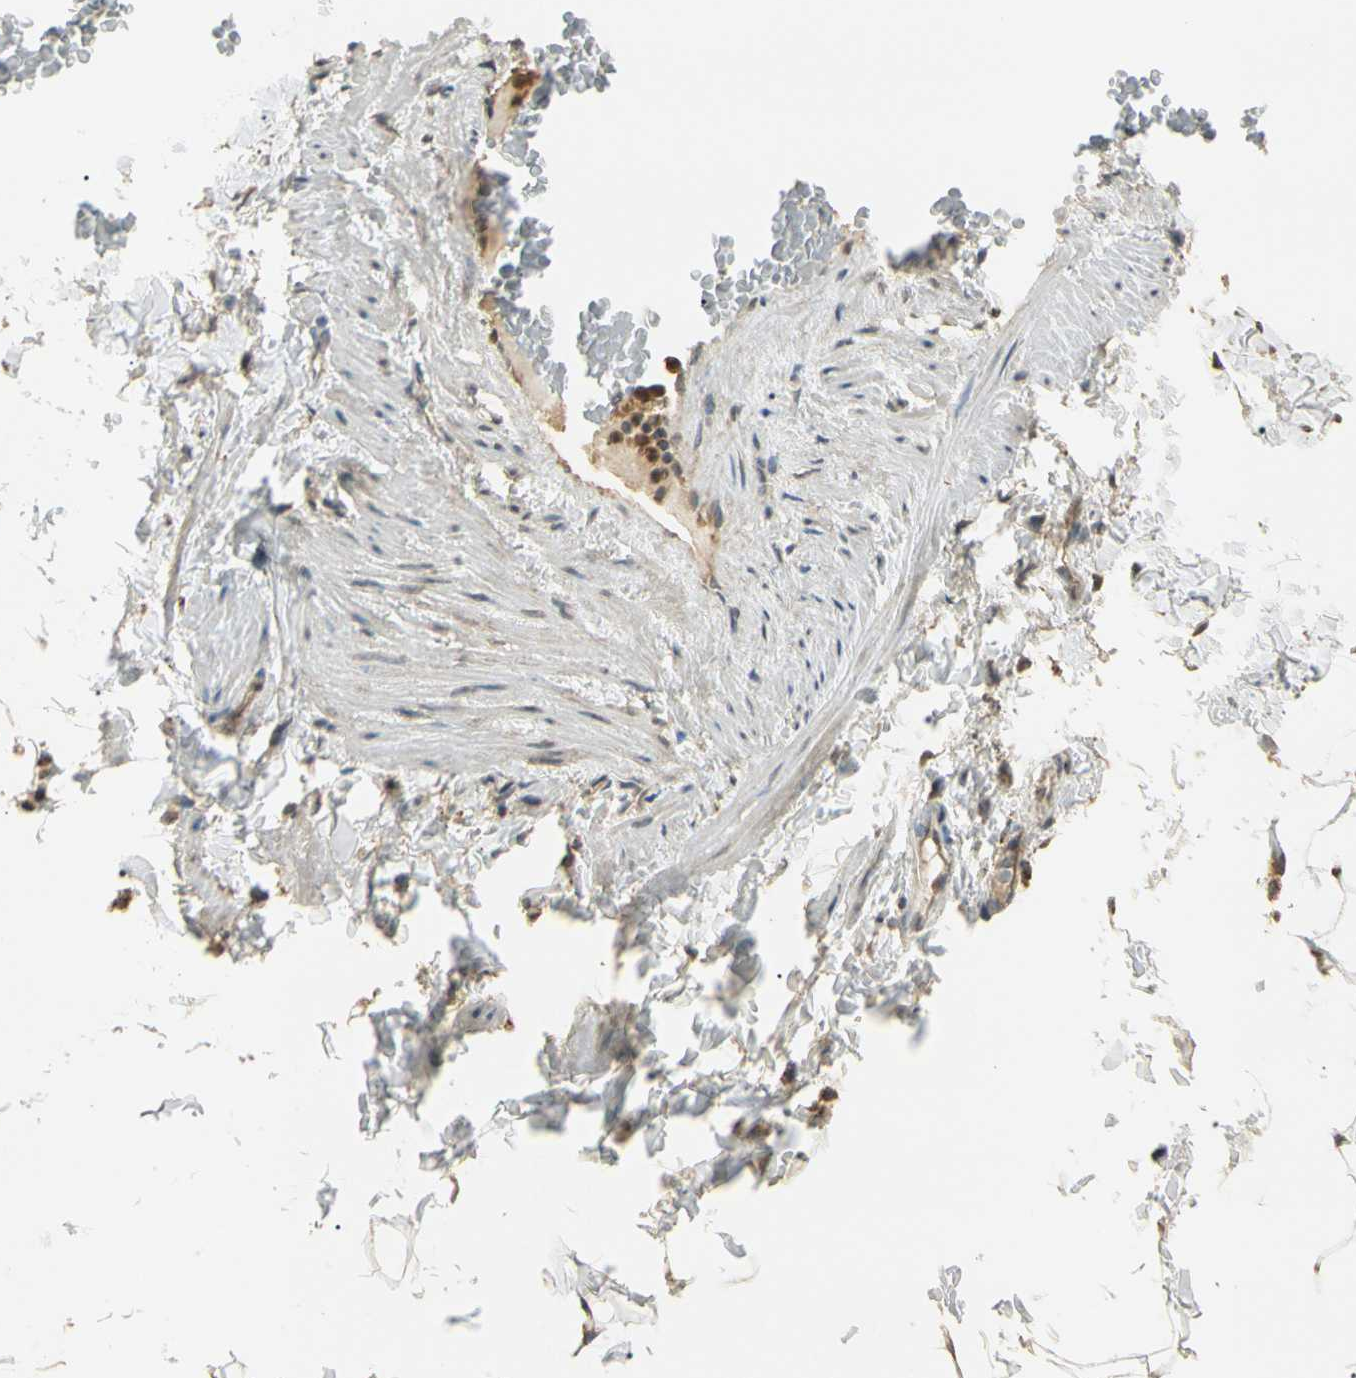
{"staining": {"intensity": "negative", "quantity": "none", "location": "none"}, "tissue": "adipose tissue", "cell_type": "Adipocytes", "image_type": "normal", "snomed": [{"axis": "morphology", "description": "Normal tissue, NOS"}, {"axis": "topography", "description": "Vascular tissue"}], "caption": "Immunohistochemical staining of unremarkable adipose tissue demonstrates no significant expression in adipocytes.", "gene": "PRDX5", "patient": {"sex": "male", "age": 41}}